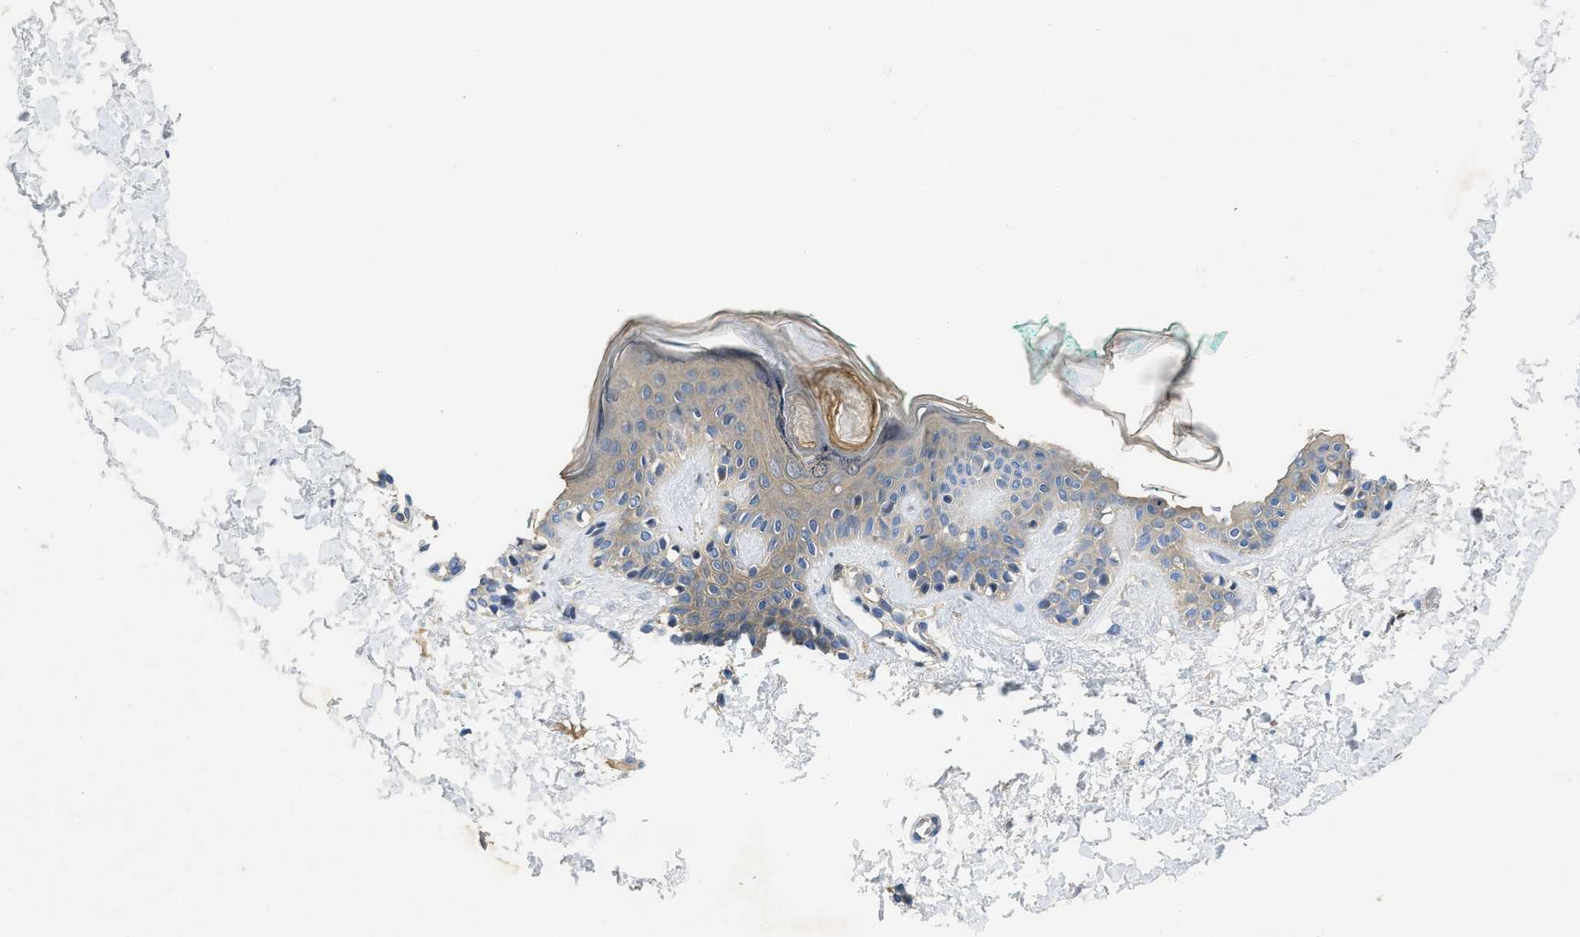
{"staining": {"intensity": "weak", "quantity": "25%-75%", "location": "cytoplasmic/membranous"}, "tissue": "skin", "cell_type": "Fibroblasts", "image_type": "normal", "snomed": [{"axis": "morphology", "description": "Normal tissue, NOS"}, {"axis": "topography", "description": "Skin"}], "caption": "Weak cytoplasmic/membranous protein expression is present in about 25%-75% of fibroblasts in skin.", "gene": "PPP3CA", "patient": {"sex": "male", "age": 30}}